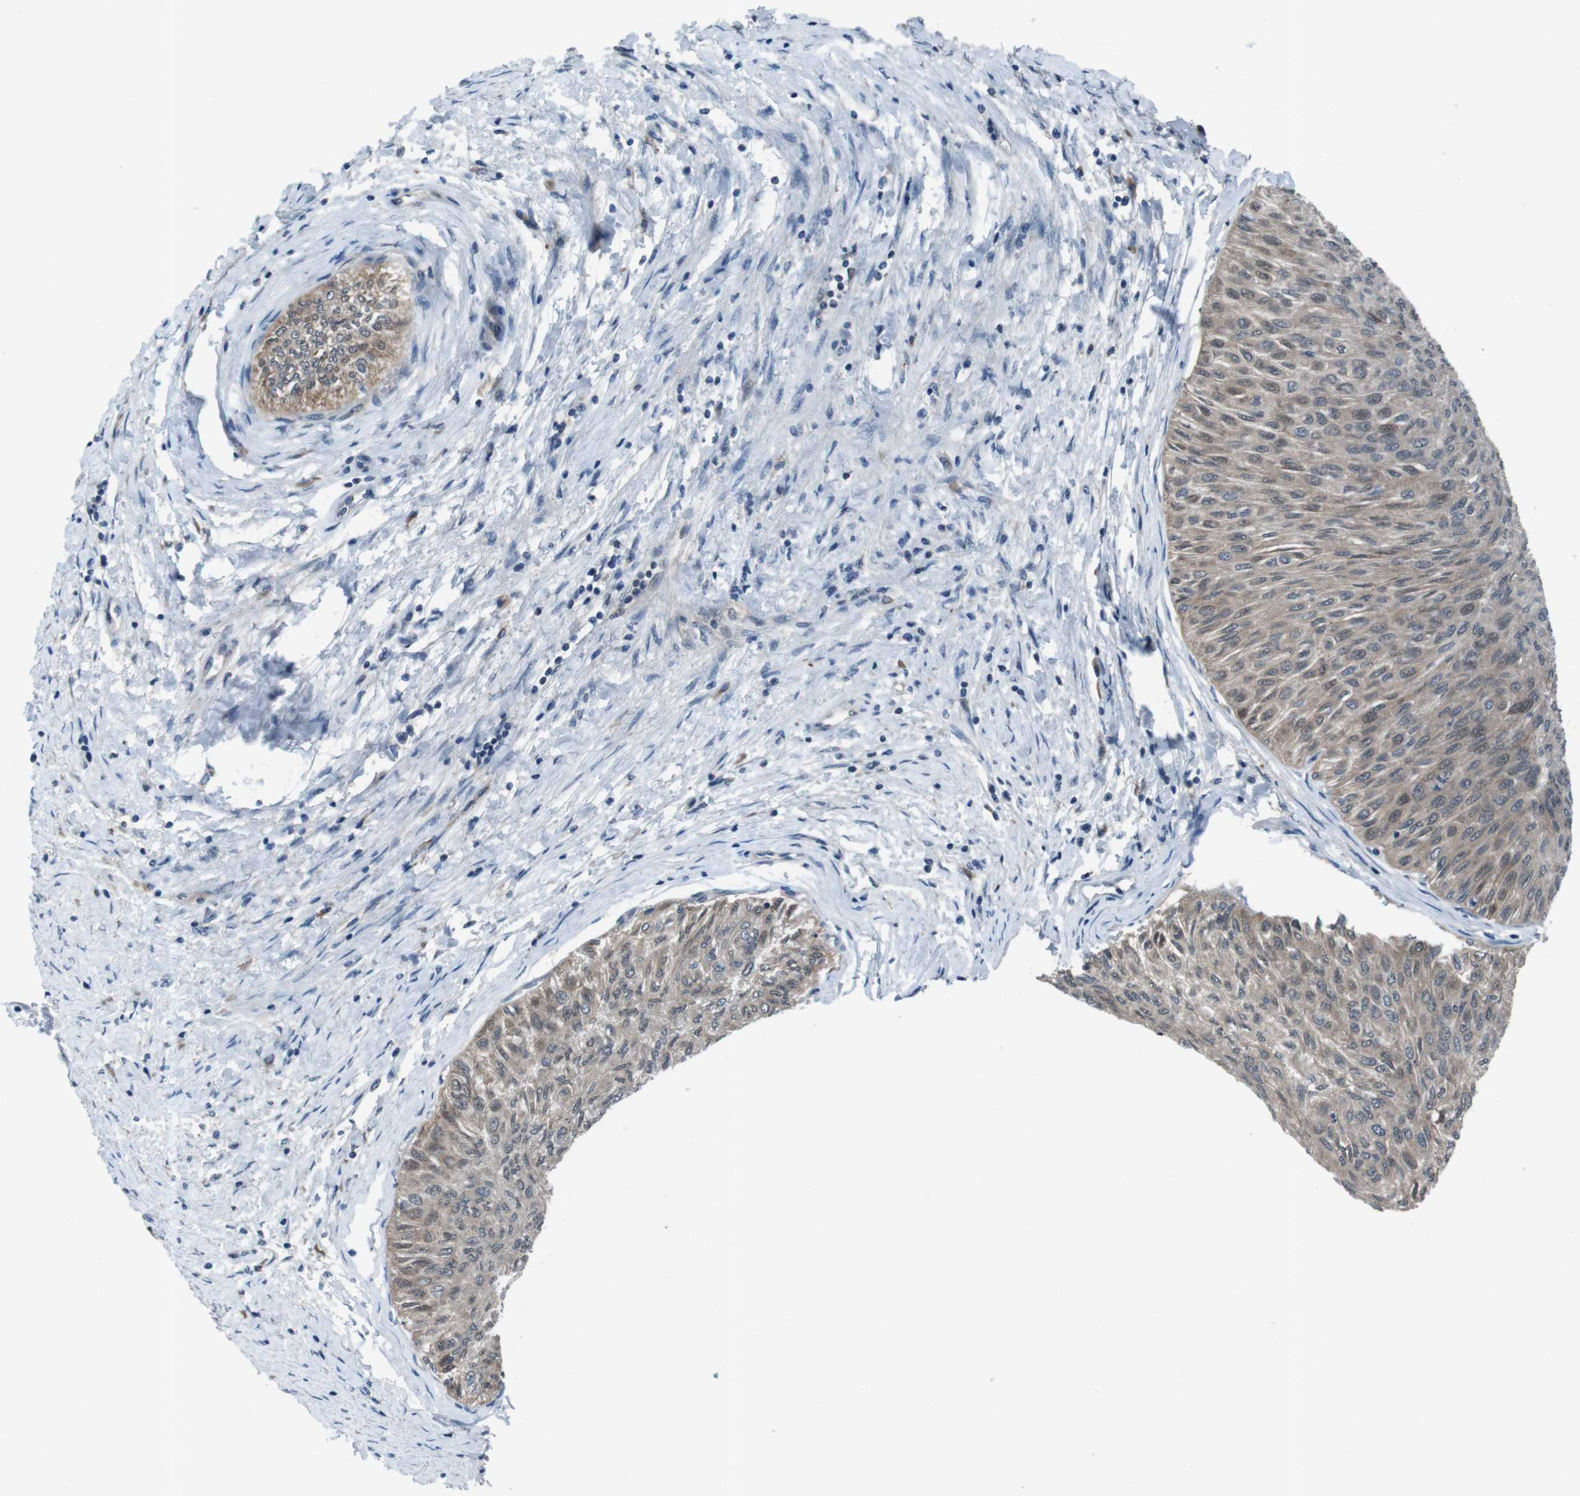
{"staining": {"intensity": "weak", "quantity": ">75%", "location": "cytoplasmic/membranous"}, "tissue": "urothelial cancer", "cell_type": "Tumor cells", "image_type": "cancer", "snomed": [{"axis": "morphology", "description": "Urothelial carcinoma, Low grade"}, {"axis": "topography", "description": "Urinary bladder"}], "caption": "Urothelial cancer stained with DAB (3,3'-diaminobenzidine) IHC shows low levels of weak cytoplasmic/membranous expression in about >75% of tumor cells.", "gene": "LRP5", "patient": {"sex": "male", "age": 78}}